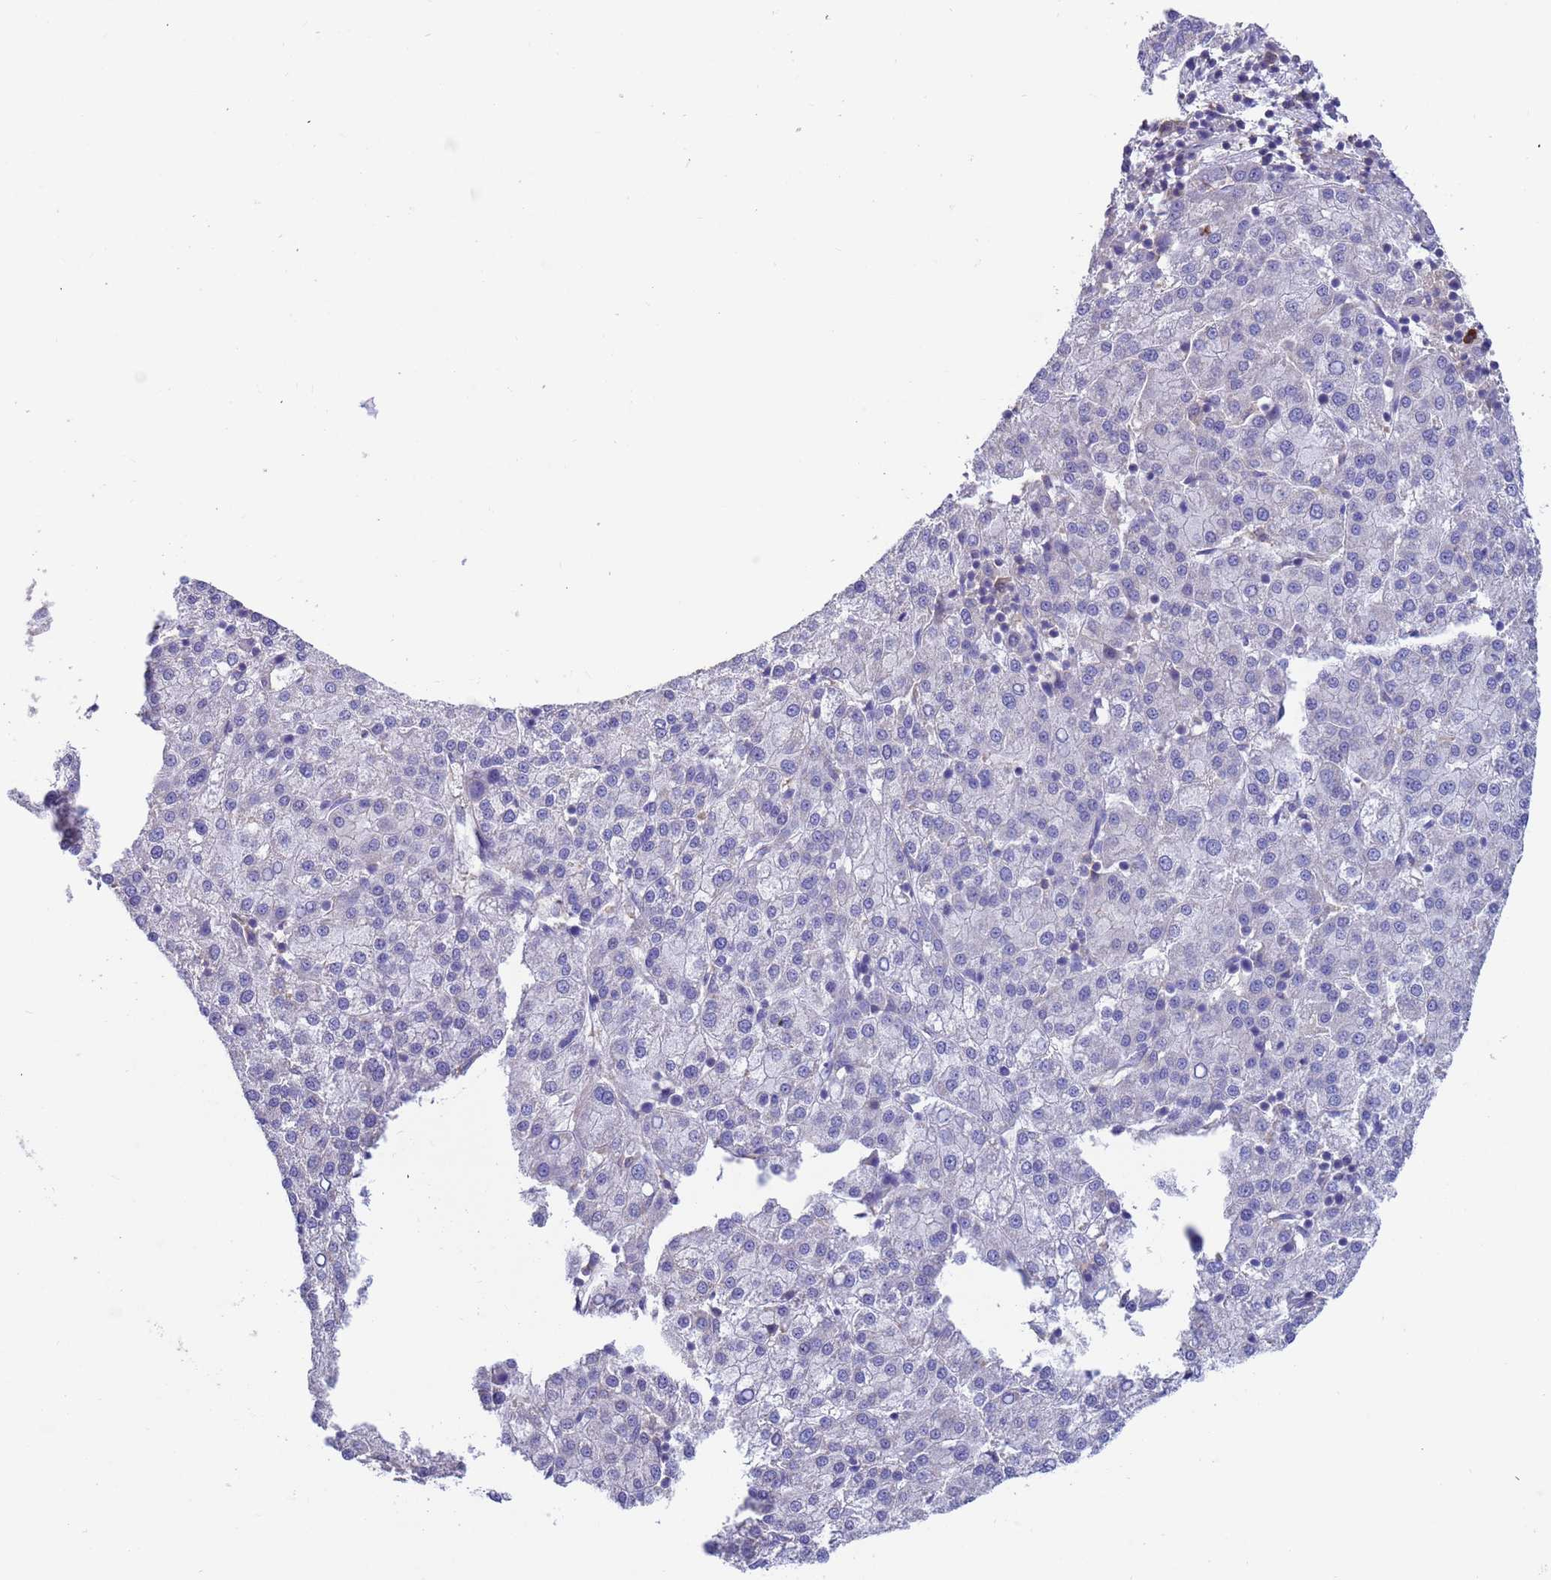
{"staining": {"intensity": "negative", "quantity": "none", "location": "none"}, "tissue": "liver cancer", "cell_type": "Tumor cells", "image_type": "cancer", "snomed": [{"axis": "morphology", "description": "Carcinoma, Hepatocellular, NOS"}, {"axis": "topography", "description": "Liver"}], "caption": "This histopathology image is of liver cancer (hepatocellular carcinoma) stained with IHC to label a protein in brown with the nuclei are counter-stained blue. There is no expression in tumor cells.", "gene": "AMPD3", "patient": {"sex": "female", "age": 58}}